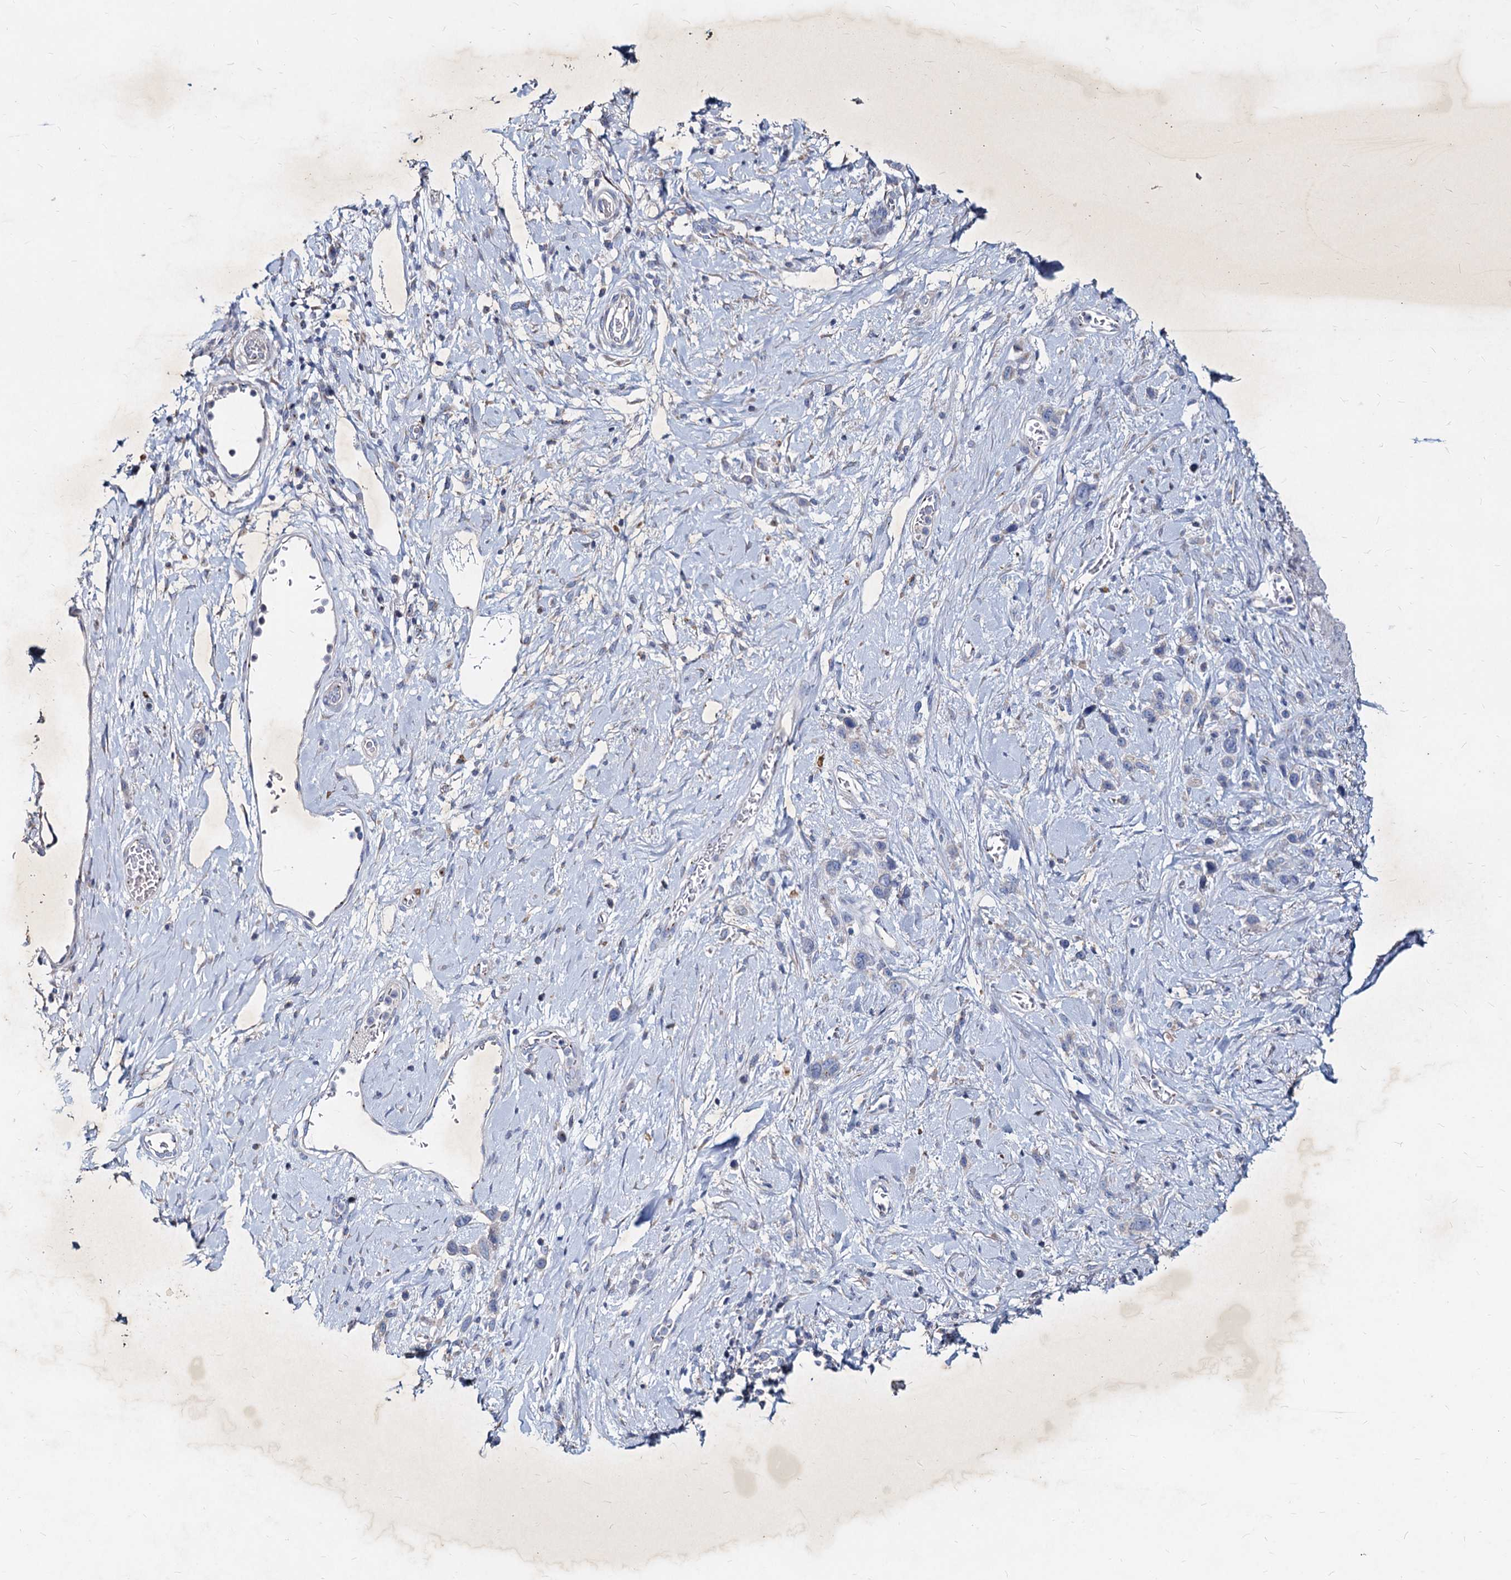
{"staining": {"intensity": "negative", "quantity": "none", "location": "none"}, "tissue": "stomach cancer", "cell_type": "Tumor cells", "image_type": "cancer", "snomed": [{"axis": "morphology", "description": "Adenocarcinoma, NOS"}, {"axis": "morphology", "description": "Adenocarcinoma, High grade"}, {"axis": "topography", "description": "Stomach, upper"}, {"axis": "topography", "description": "Stomach, lower"}], "caption": "Image shows no protein positivity in tumor cells of adenocarcinoma (high-grade) (stomach) tissue.", "gene": "AGBL4", "patient": {"sex": "female", "age": 65}}